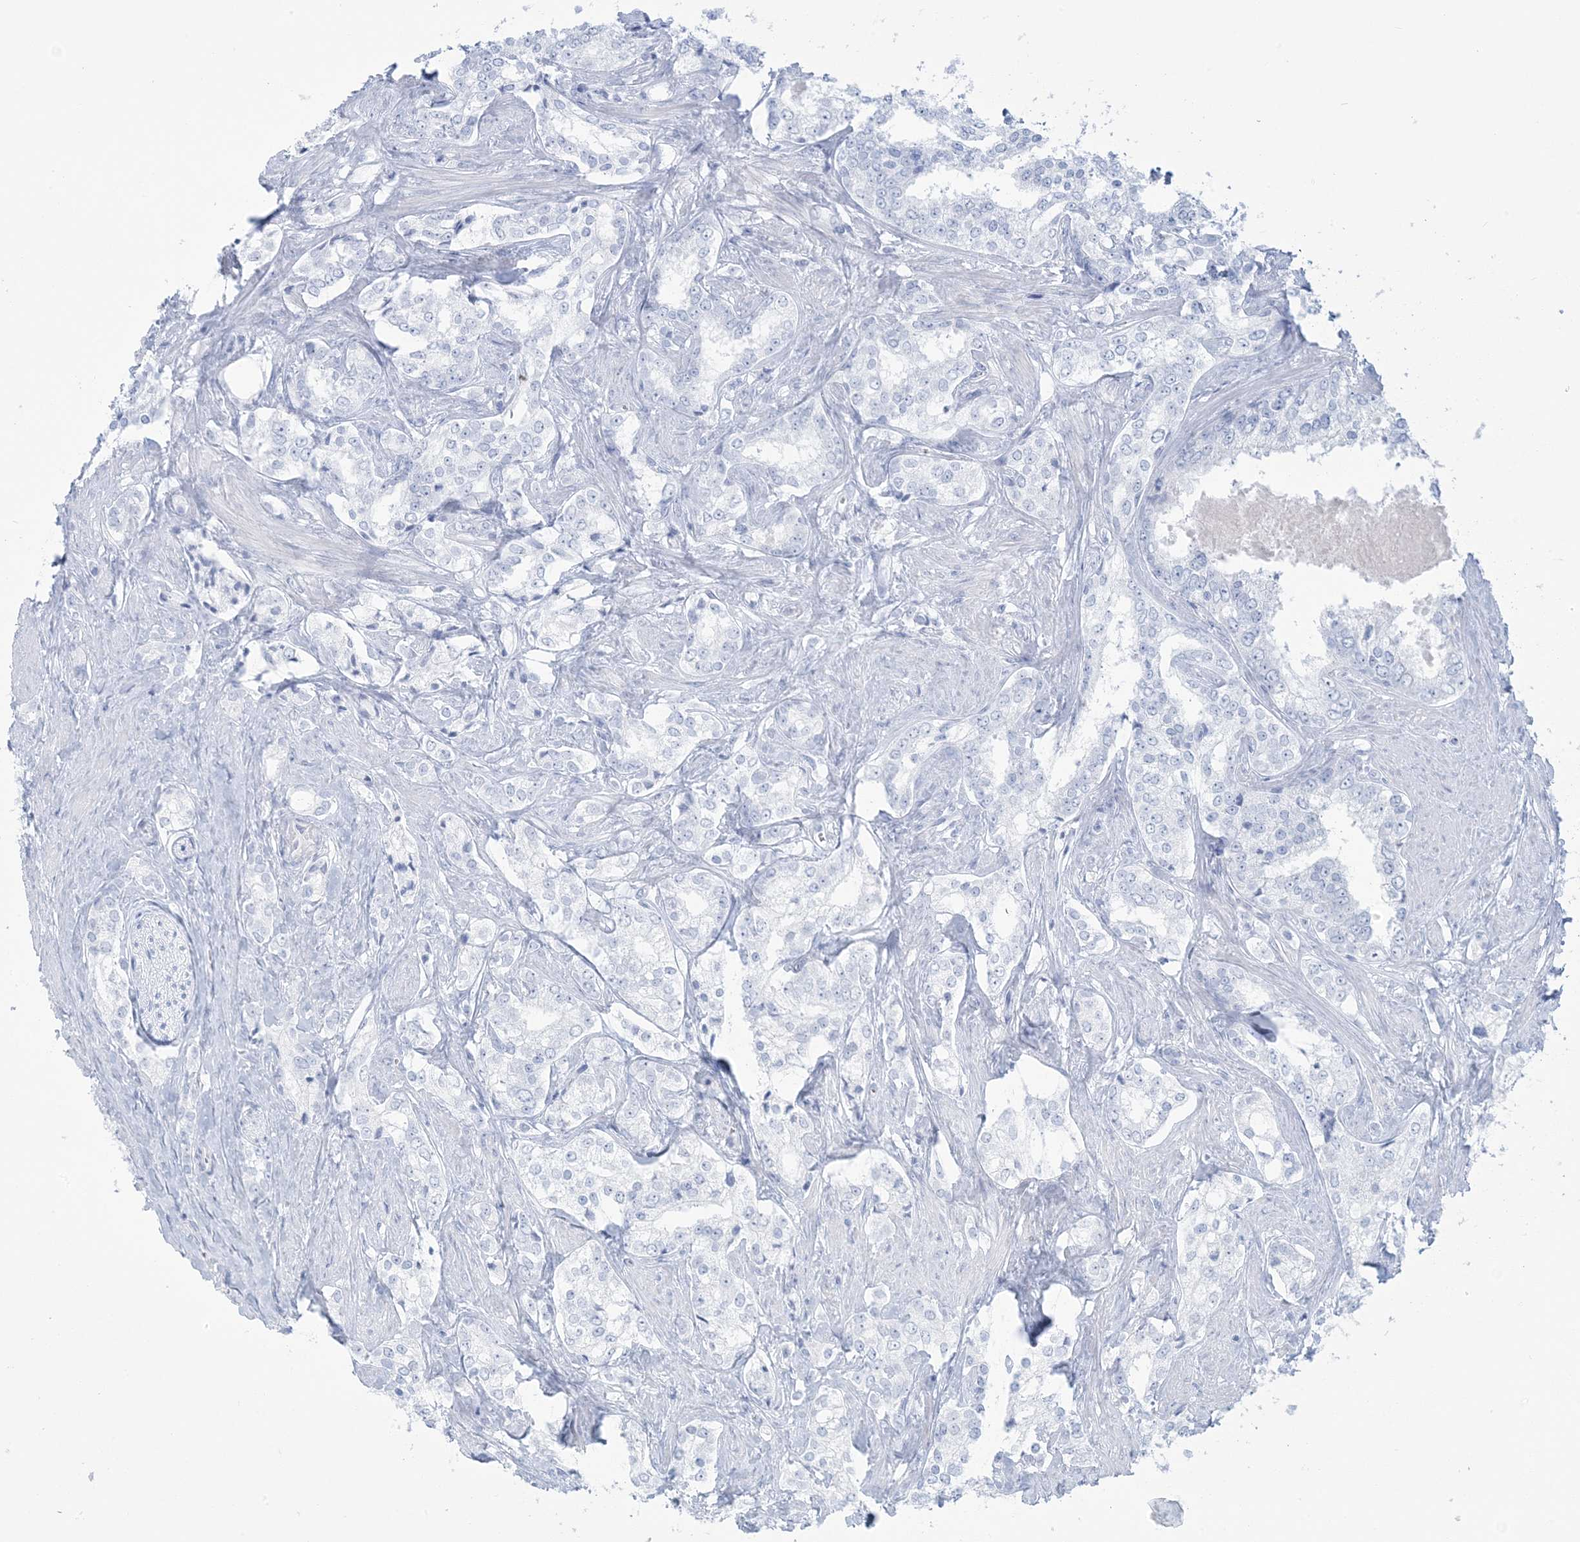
{"staining": {"intensity": "negative", "quantity": "none", "location": "none"}, "tissue": "prostate cancer", "cell_type": "Tumor cells", "image_type": "cancer", "snomed": [{"axis": "morphology", "description": "Adenocarcinoma, High grade"}, {"axis": "topography", "description": "Prostate"}], "caption": "Micrograph shows no protein staining in tumor cells of prostate cancer tissue.", "gene": "AGXT", "patient": {"sex": "male", "age": 66}}